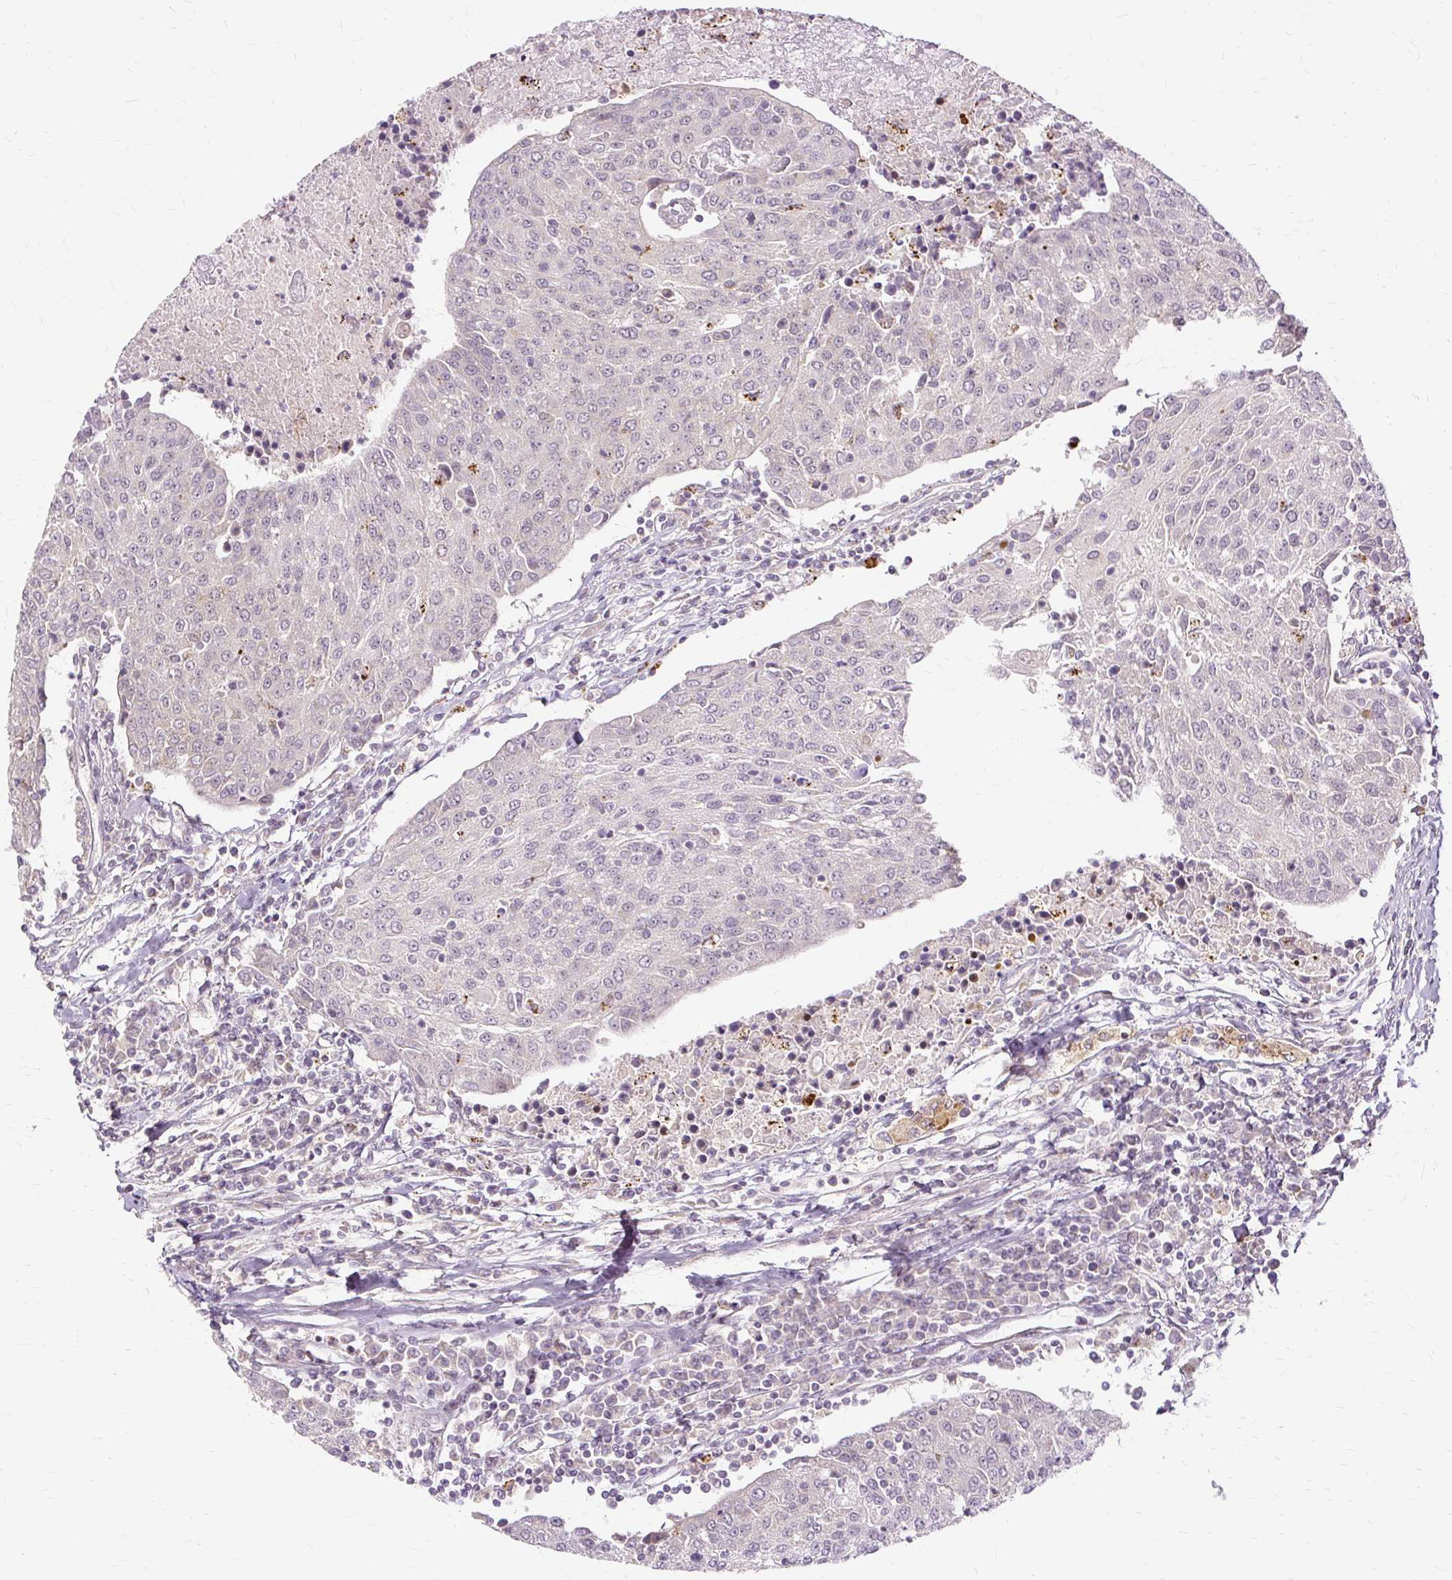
{"staining": {"intensity": "negative", "quantity": "none", "location": "none"}, "tissue": "urothelial cancer", "cell_type": "Tumor cells", "image_type": "cancer", "snomed": [{"axis": "morphology", "description": "Urothelial carcinoma, High grade"}, {"axis": "topography", "description": "Urinary bladder"}], "caption": "Immunohistochemistry (IHC) histopathology image of neoplastic tissue: human urothelial cancer stained with DAB (3,3'-diaminobenzidine) shows no significant protein expression in tumor cells. Nuclei are stained in blue.", "gene": "MMACHC", "patient": {"sex": "female", "age": 85}}